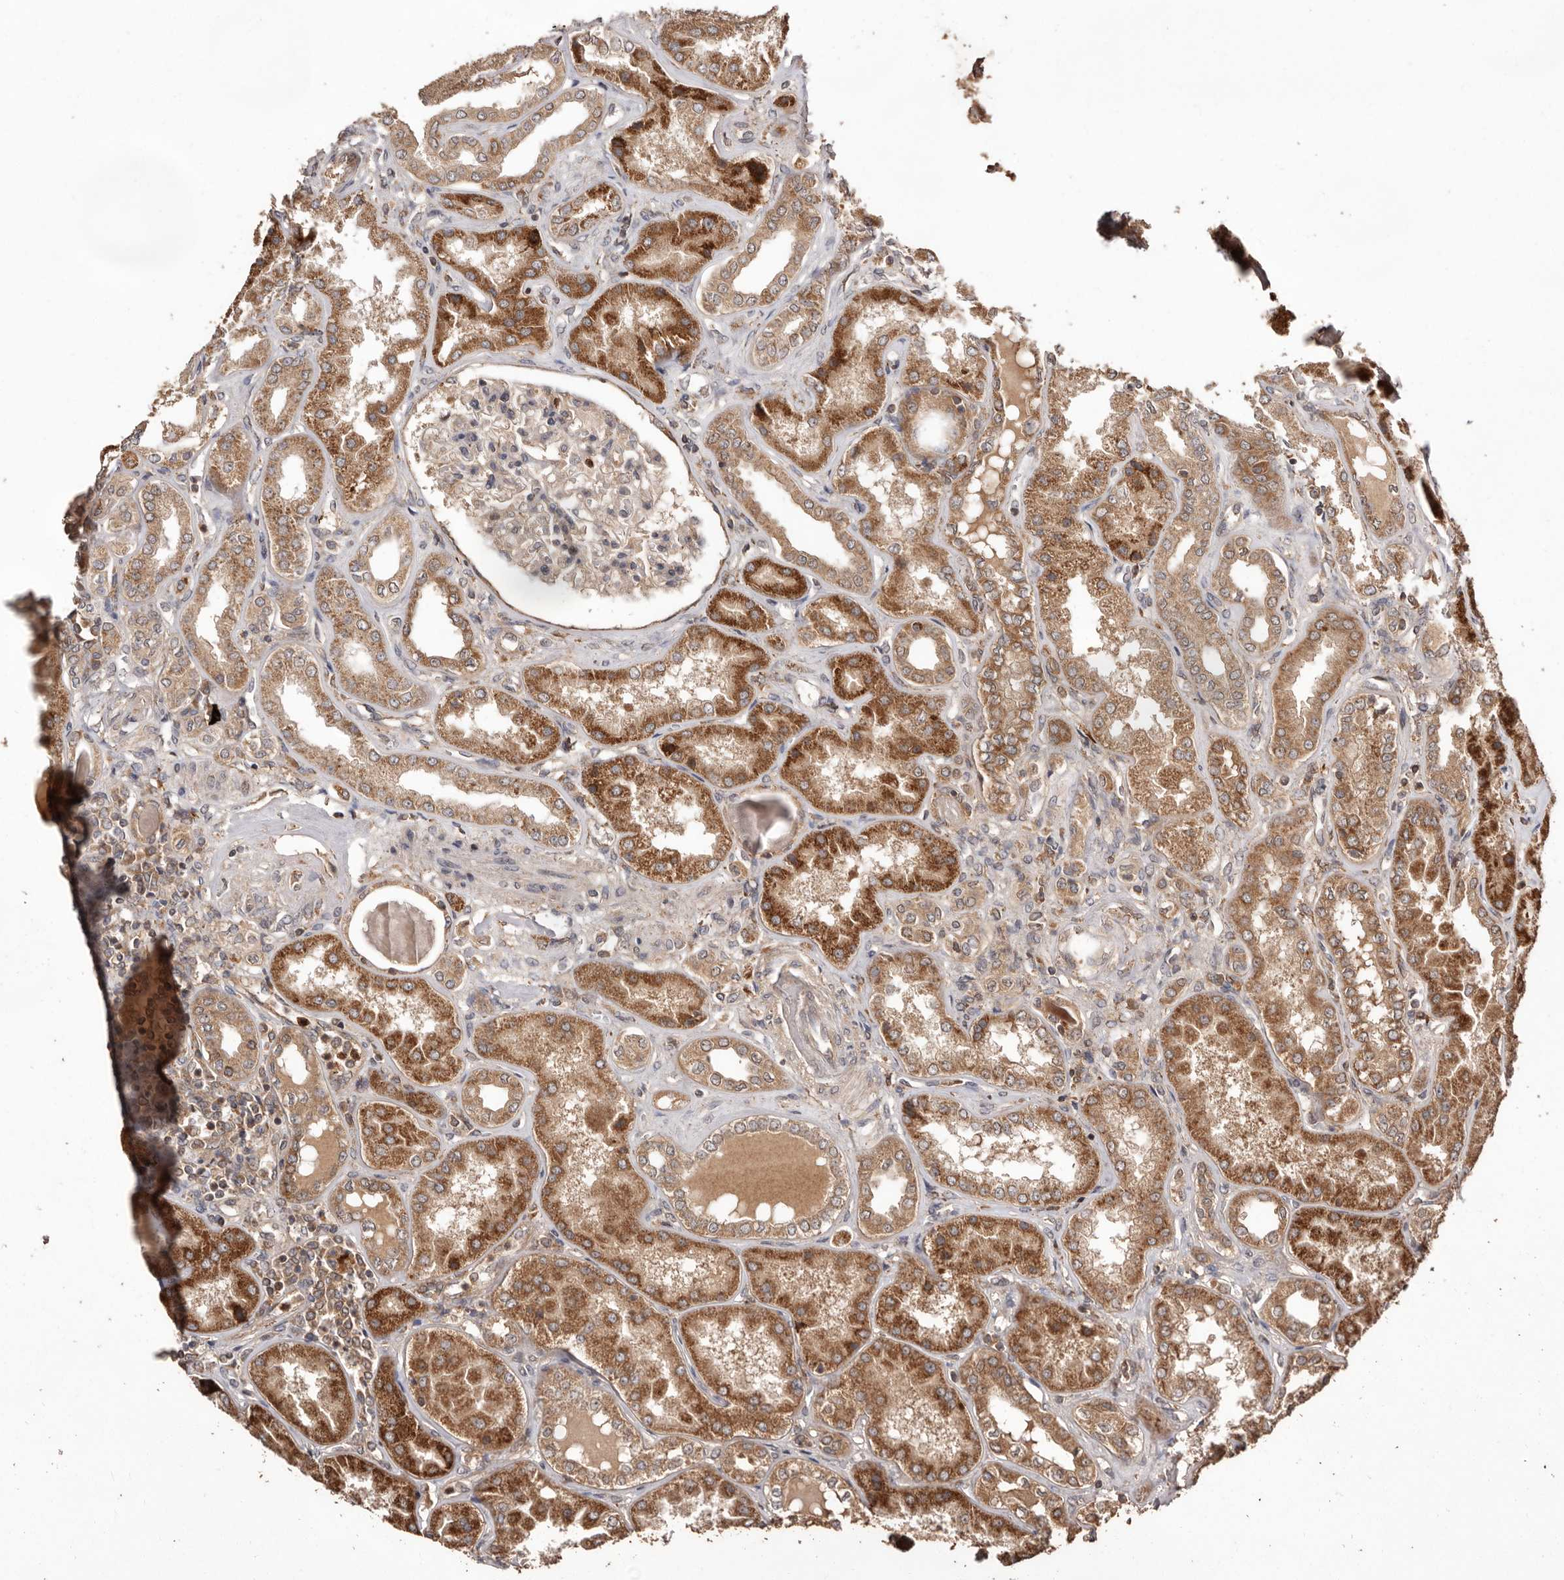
{"staining": {"intensity": "weak", "quantity": ">75%", "location": "cytoplasmic/membranous"}, "tissue": "kidney", "cell_type": "Cells in glomeruli", "image_type": "normal", "snomed": [{"axis": "morphology", "description": "Normal tissue, NOS"}, {"axis": "topography", "description": "Kidney"}], "caption": "Protein analysis of normal kidney reveals weak cytoplasmic/membranous expression in approximately >75% of cells in glomeruli. (IHC, brightfield microscopy, high magnification).", "gene": "RWDD1", "patient": {"sex": "female", "age": 56}}